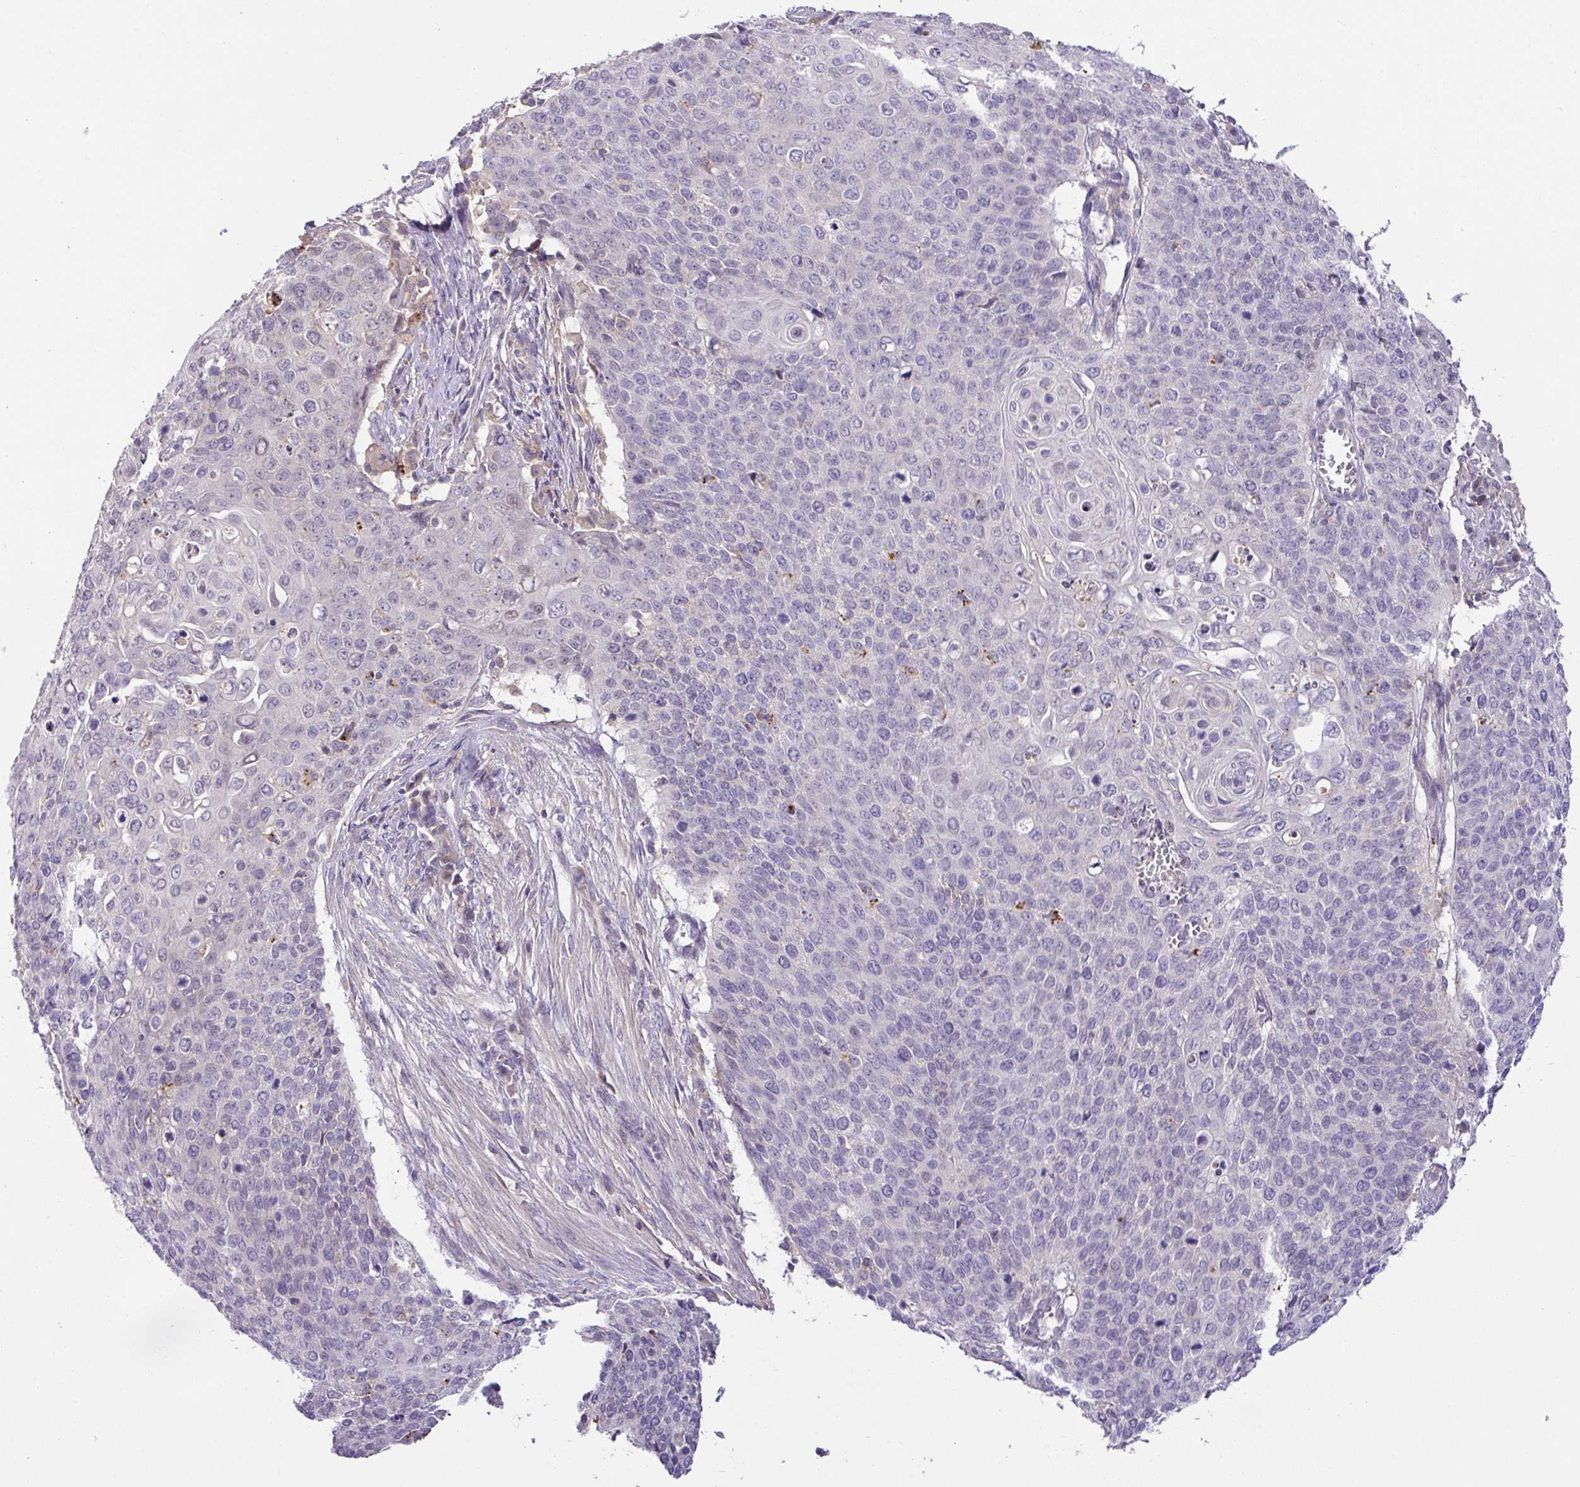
{"staining": {"intensity": "negative", "quantity": "none", "location": "none"}, "tissue": "cervical cancer", "cell_type": "Tumor cells", "image_type": "cancer", "snomed": [{"axis": "morphology", "description": "Squamous cell carcinoma, NOS"}, {"axis": "topography", "description": "Cervix"}], "caption": "This is an immunohistochemistry micrograph of cervical cancer. There is no staining in tumor cells.", "gene": "HOXC13", "patient": {"sex": "female", "age": 39}}